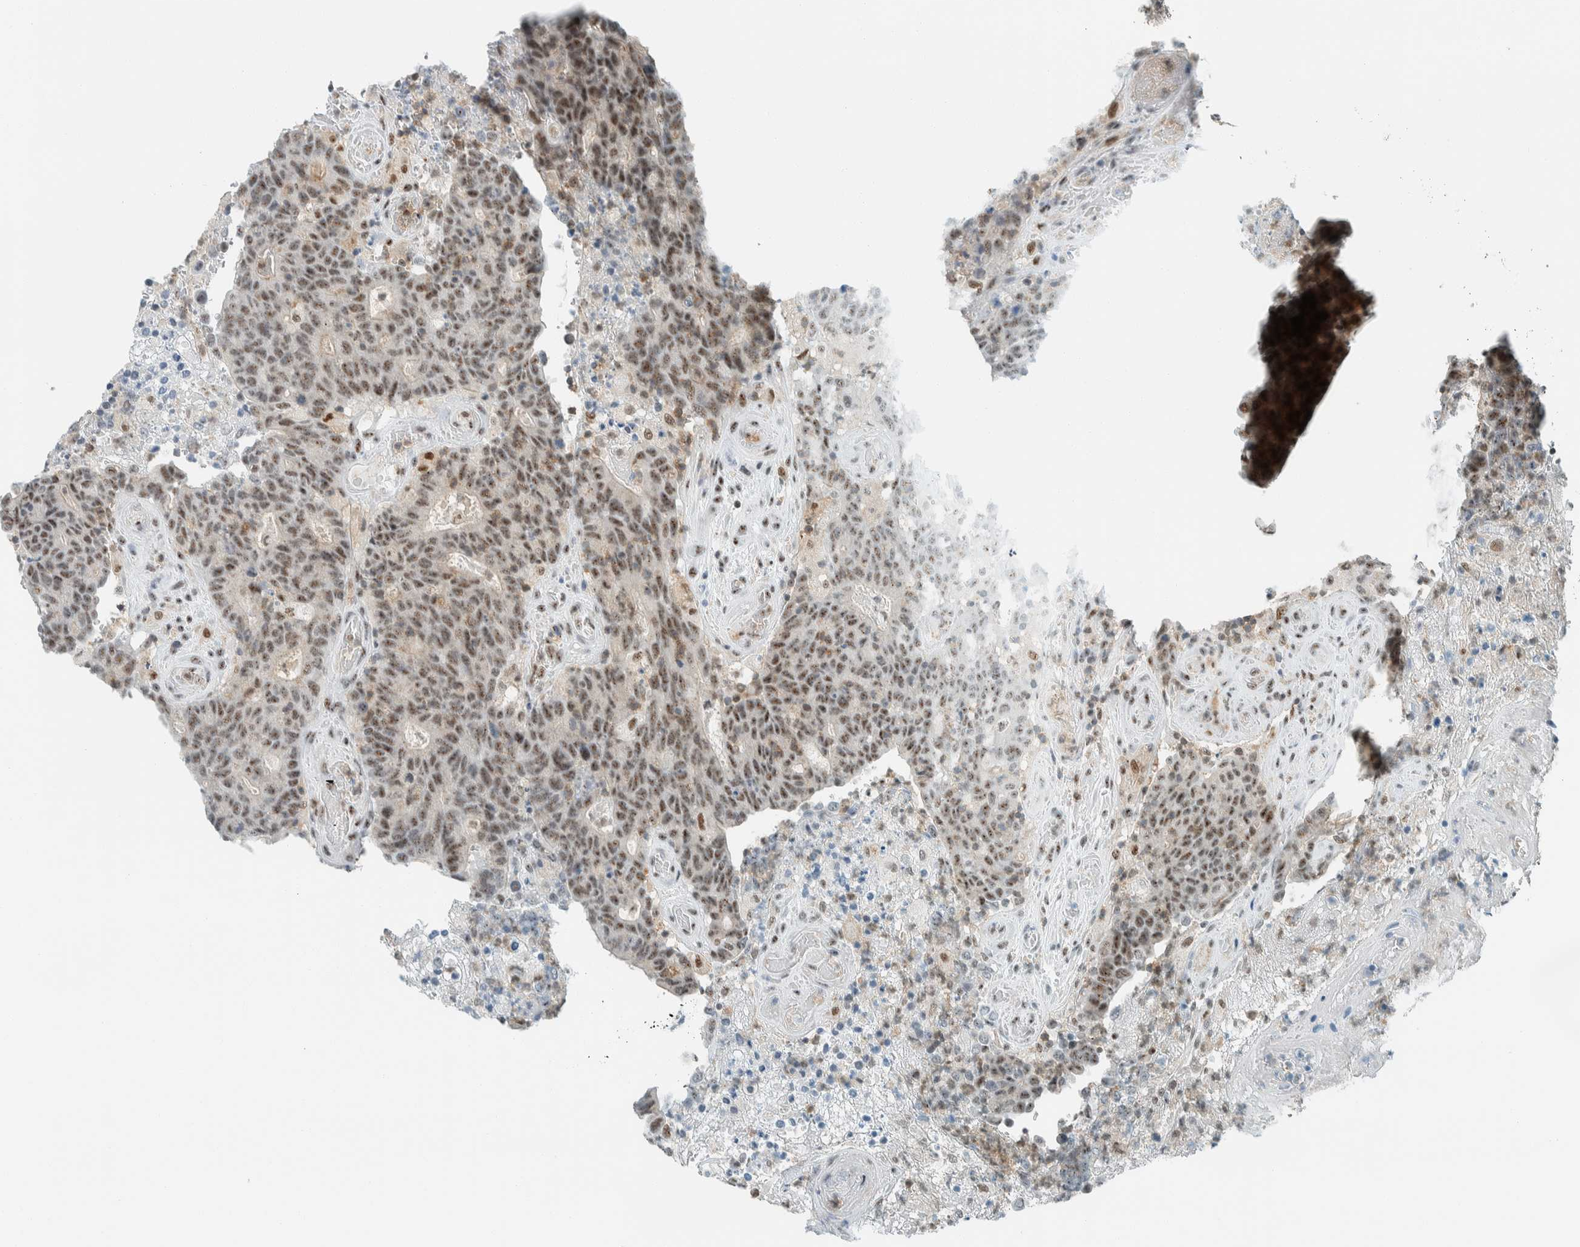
{"staining": {"intensity": "weak", "quantity": ">75%", "location": "nuclear"}, "tissue": "colorectal cancer", "cell_type": "Tumor cells", "image_type": "cancer", "snomed": [{"axis": "morphology", "description": "Normal tissue, NOS"}, {"axis": "morphology", "description": "Adenocarcinoma, NOS"}, {"axis": "topography", "description": "Colon"}], "caption": "Weak nuclear staining for a protein is appreciated in about >75% of tumor cells of colorectal cancer (adenocarcinoma) using IHC.", "gene": "CYSRT1", "patient": {"sex": "female", "age": 75}}